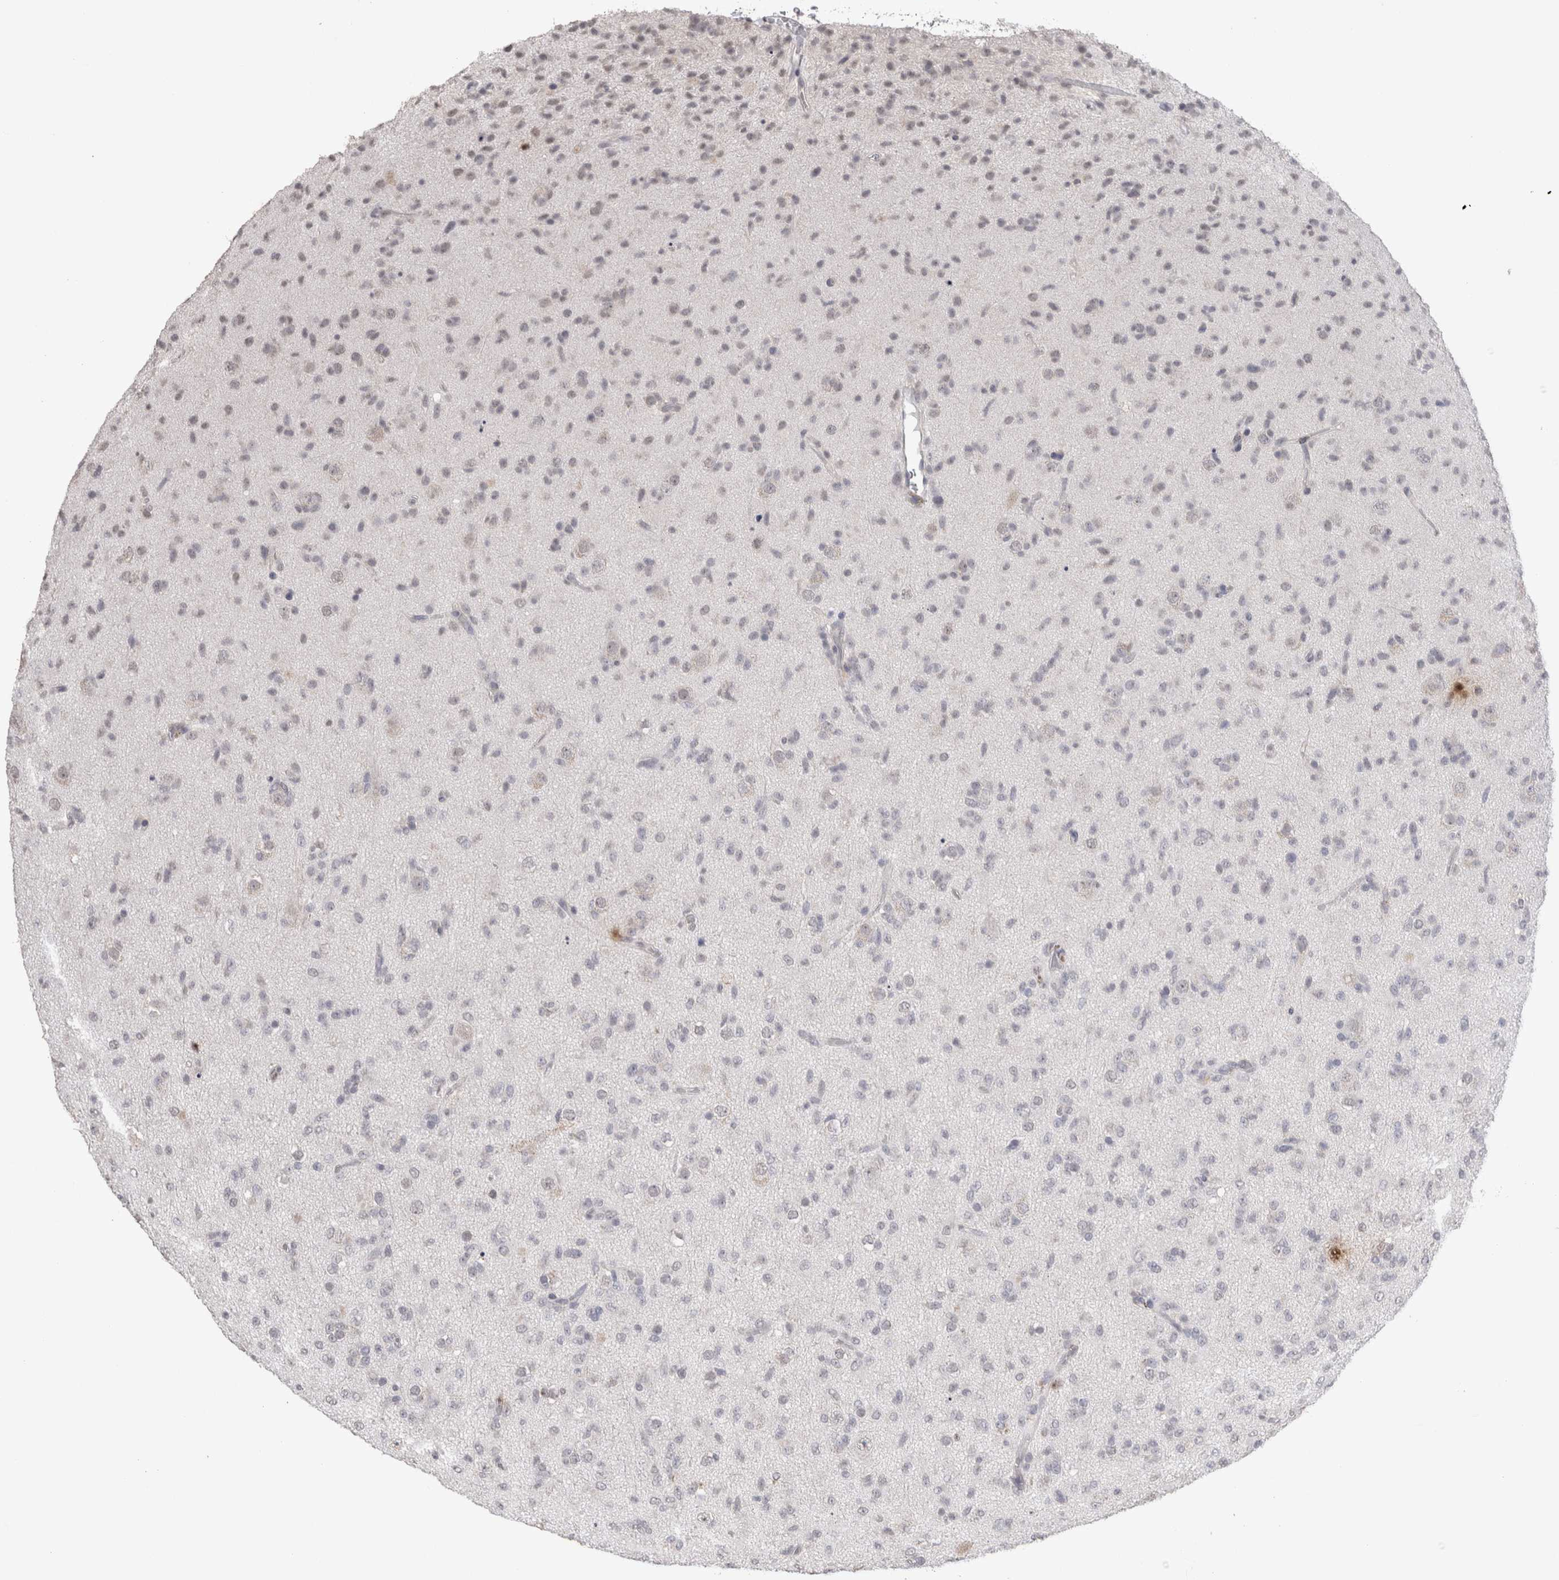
{"staining": {"intensity": "negative", "quantity": "none", "location": "none"}, "tissue": "glioma", "cell_type": "Tumor cells", "image_type": "cancer", "snomed": [{"axis": "morphology", "description": "Glioma, malignant, Low grade"}, {"axis": "topography", "description": "Brain"}], "caption": "Low-grade glioma (malignant) stained for a protein using immunohistochemistry reveals no expression tumor cells.", "gene": "CDH13", "patient": {"sex": "male", "age": 65}}